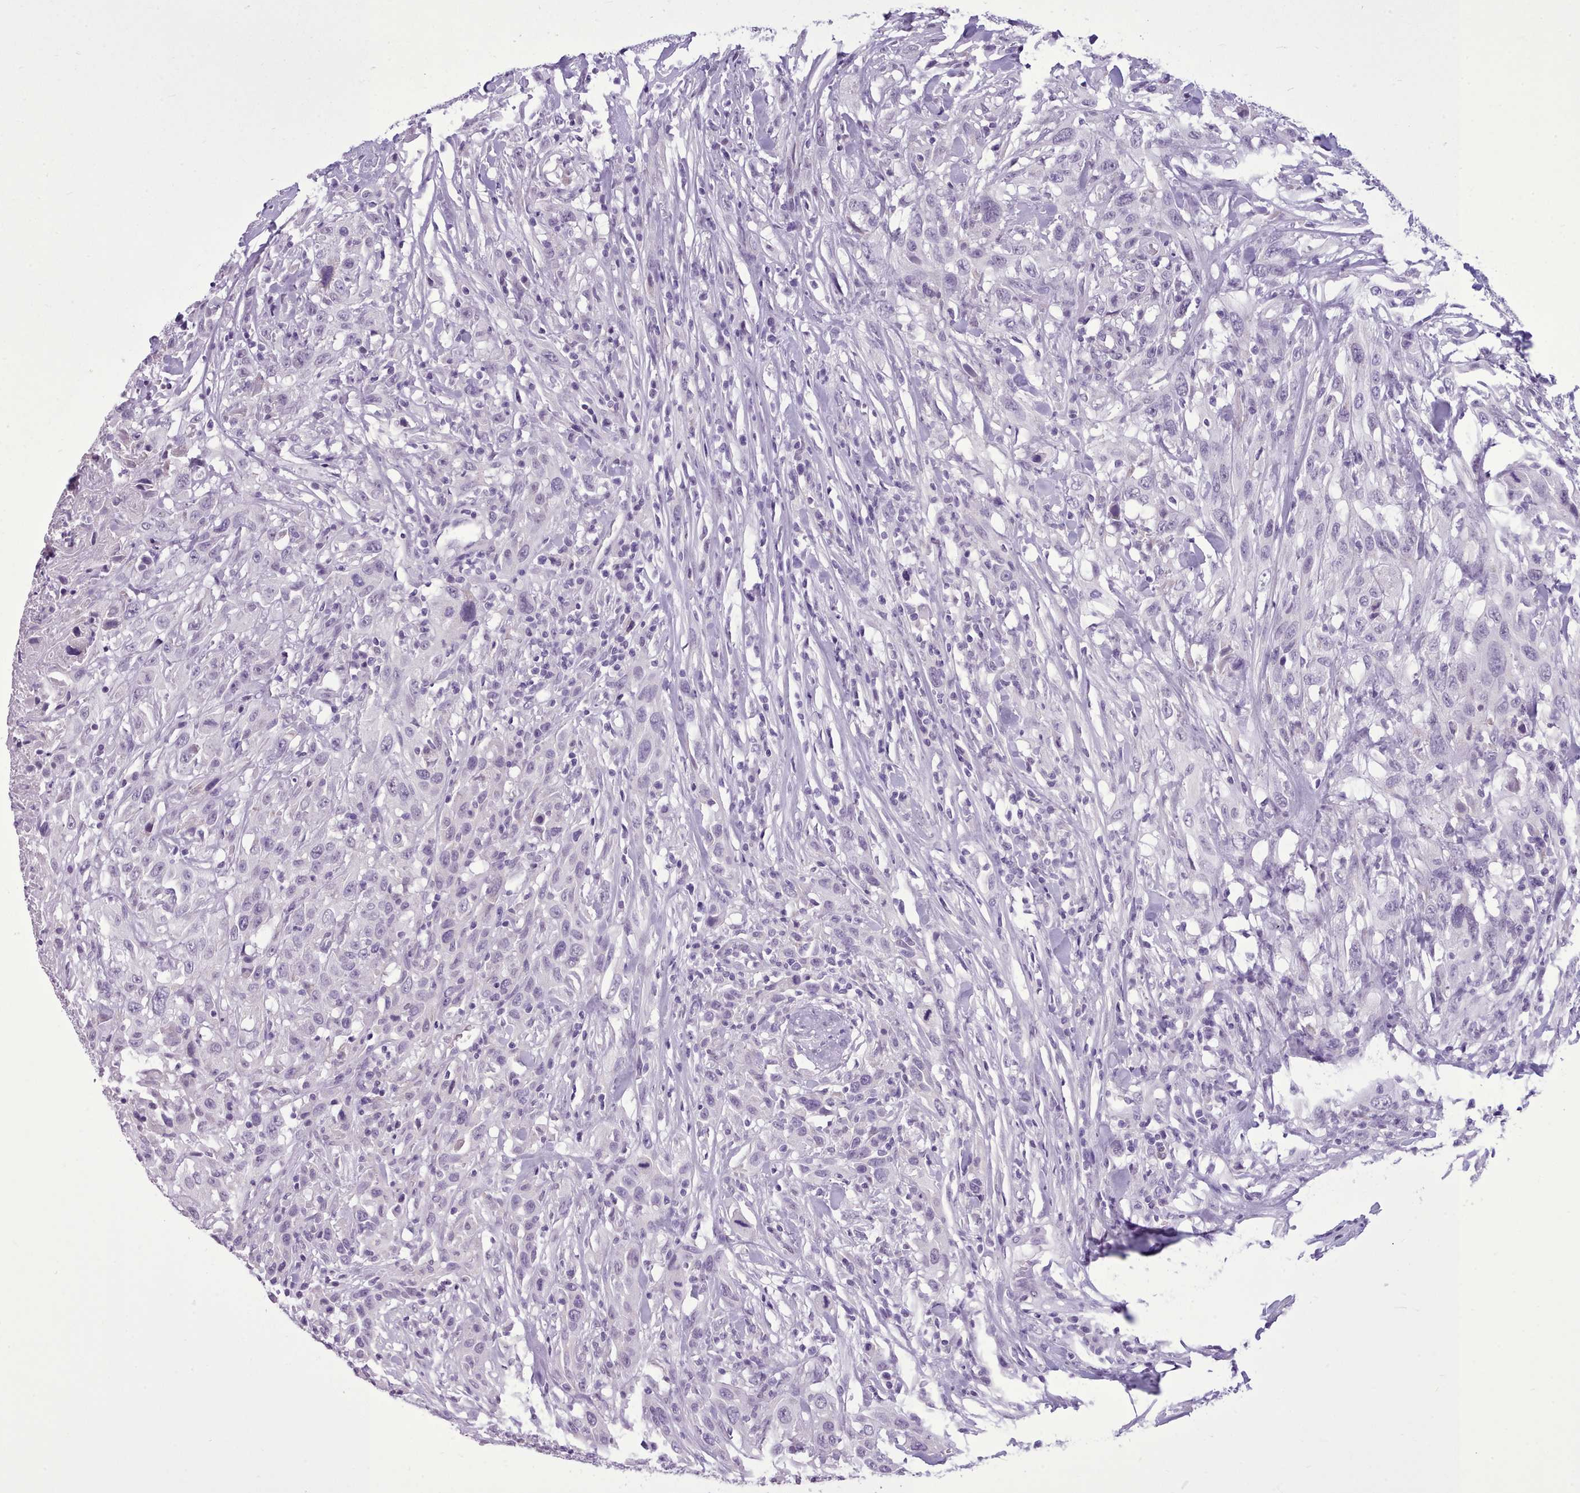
{"staining": {"intensity": "negative", "quantity": "none", "location": "none"}, "tissue": "urothelial cancer", "cell_type": "Tumor cells", "image_type": "cancer", "snomed": [{"axis": "morphology", "description": "Urothelial carcinoma, High grade"}, {"axis": "topography", "description": "Urinary bladder"}], "caption": "IHC of human urothelial carcinoma (high-grade) reveals no expression in tumor cells.", "gene": "FBXO48", "patient": {"sex": "male", "age": 61}}